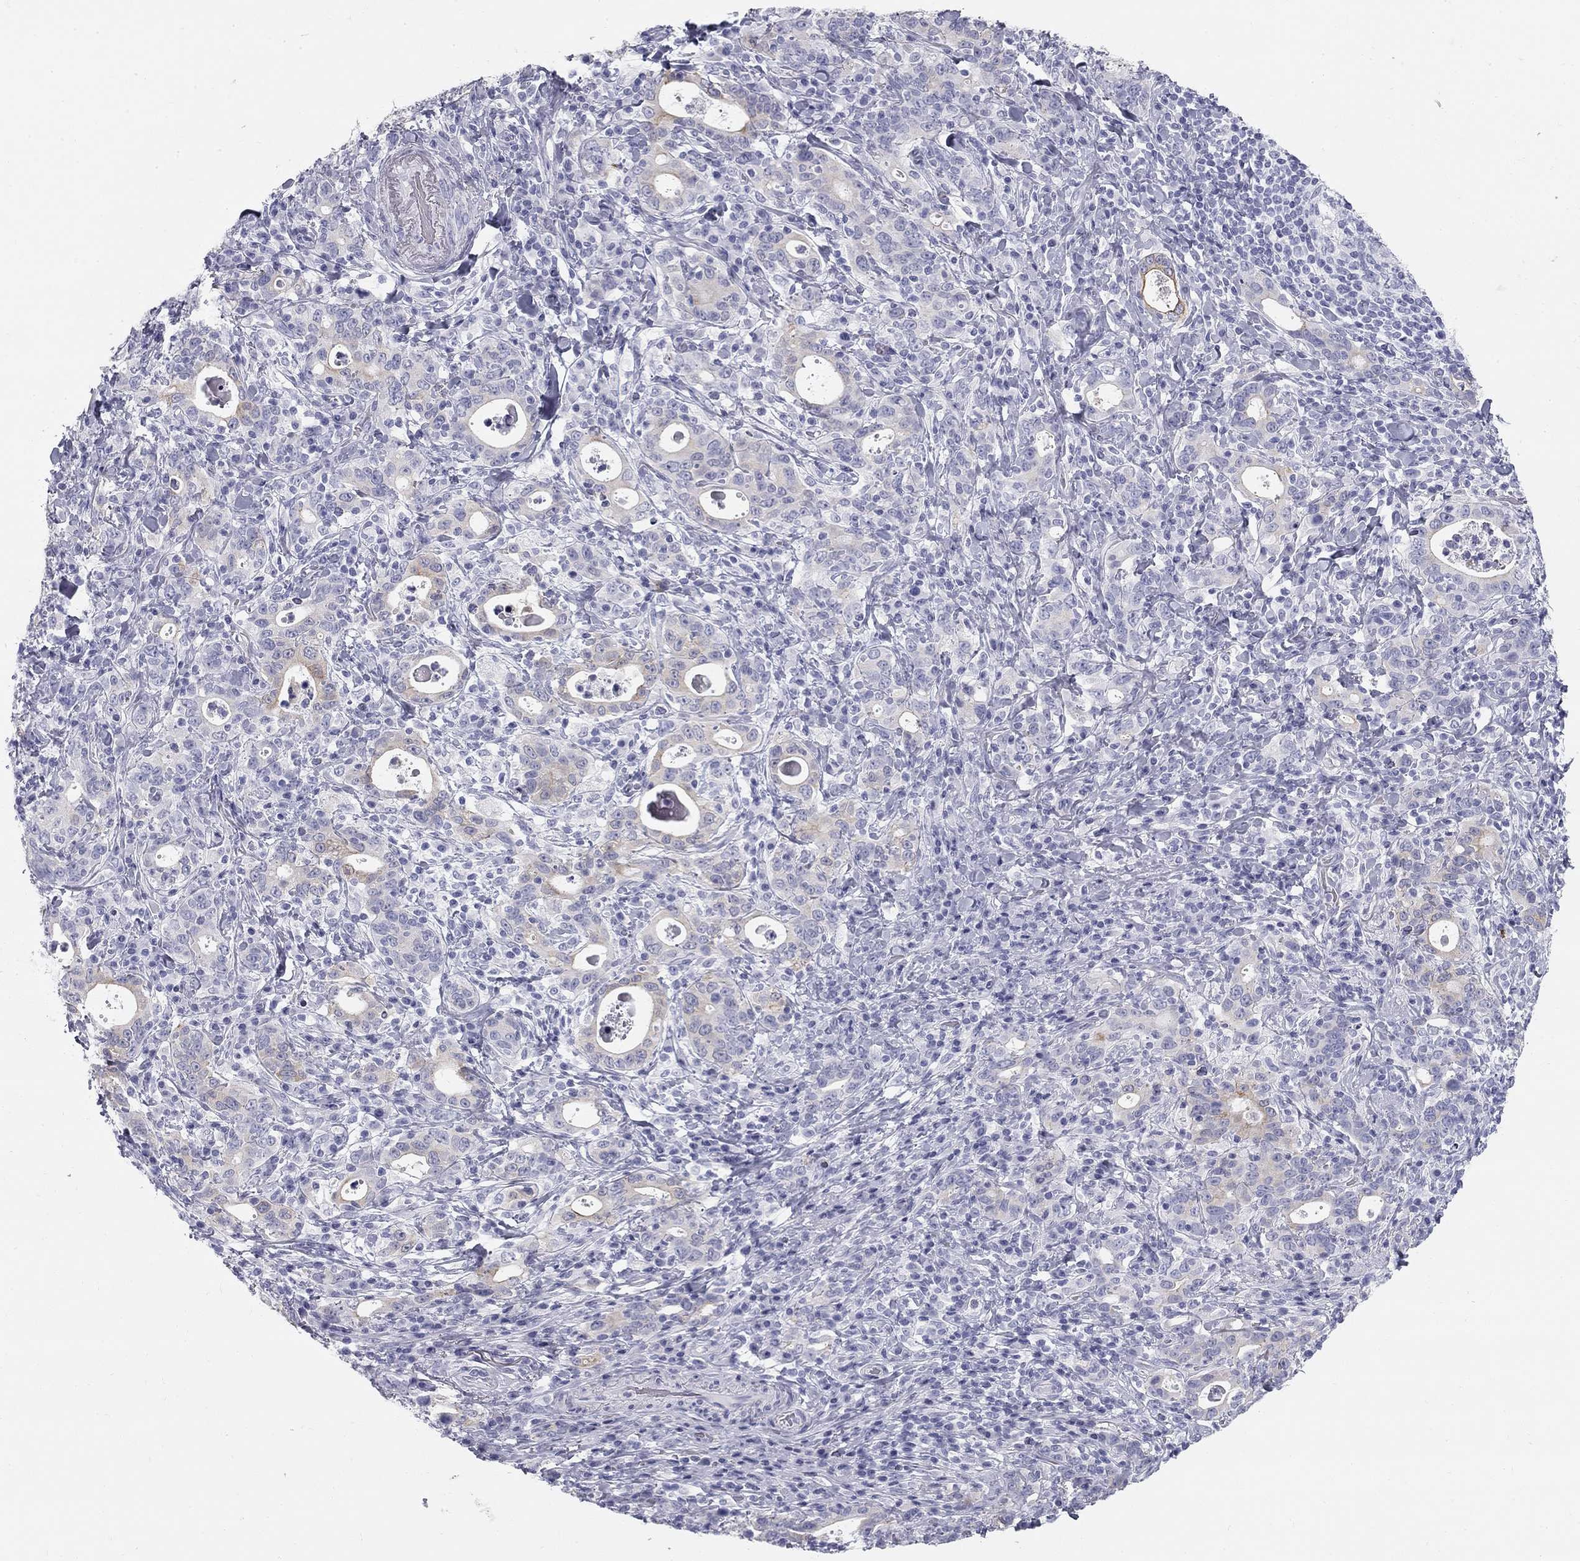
{"staining": {"intensity": "negative", "quantity": "none", "location": "none"}, "tissue": "stomach cancer", "cell_type": "Tumor cells", "image_type": "cancer", "snomed": [{"axis": "morphology", "description": "Adenocarcinoma, NOS"}, {"axis": "topography", "description": "Stomach"}], "caption": "Tumor cells are negative for protein expression in human stomach adenocarcinoma.", "gene": "SULT2B1", "patient": {"sex": "male", "age": 79}}